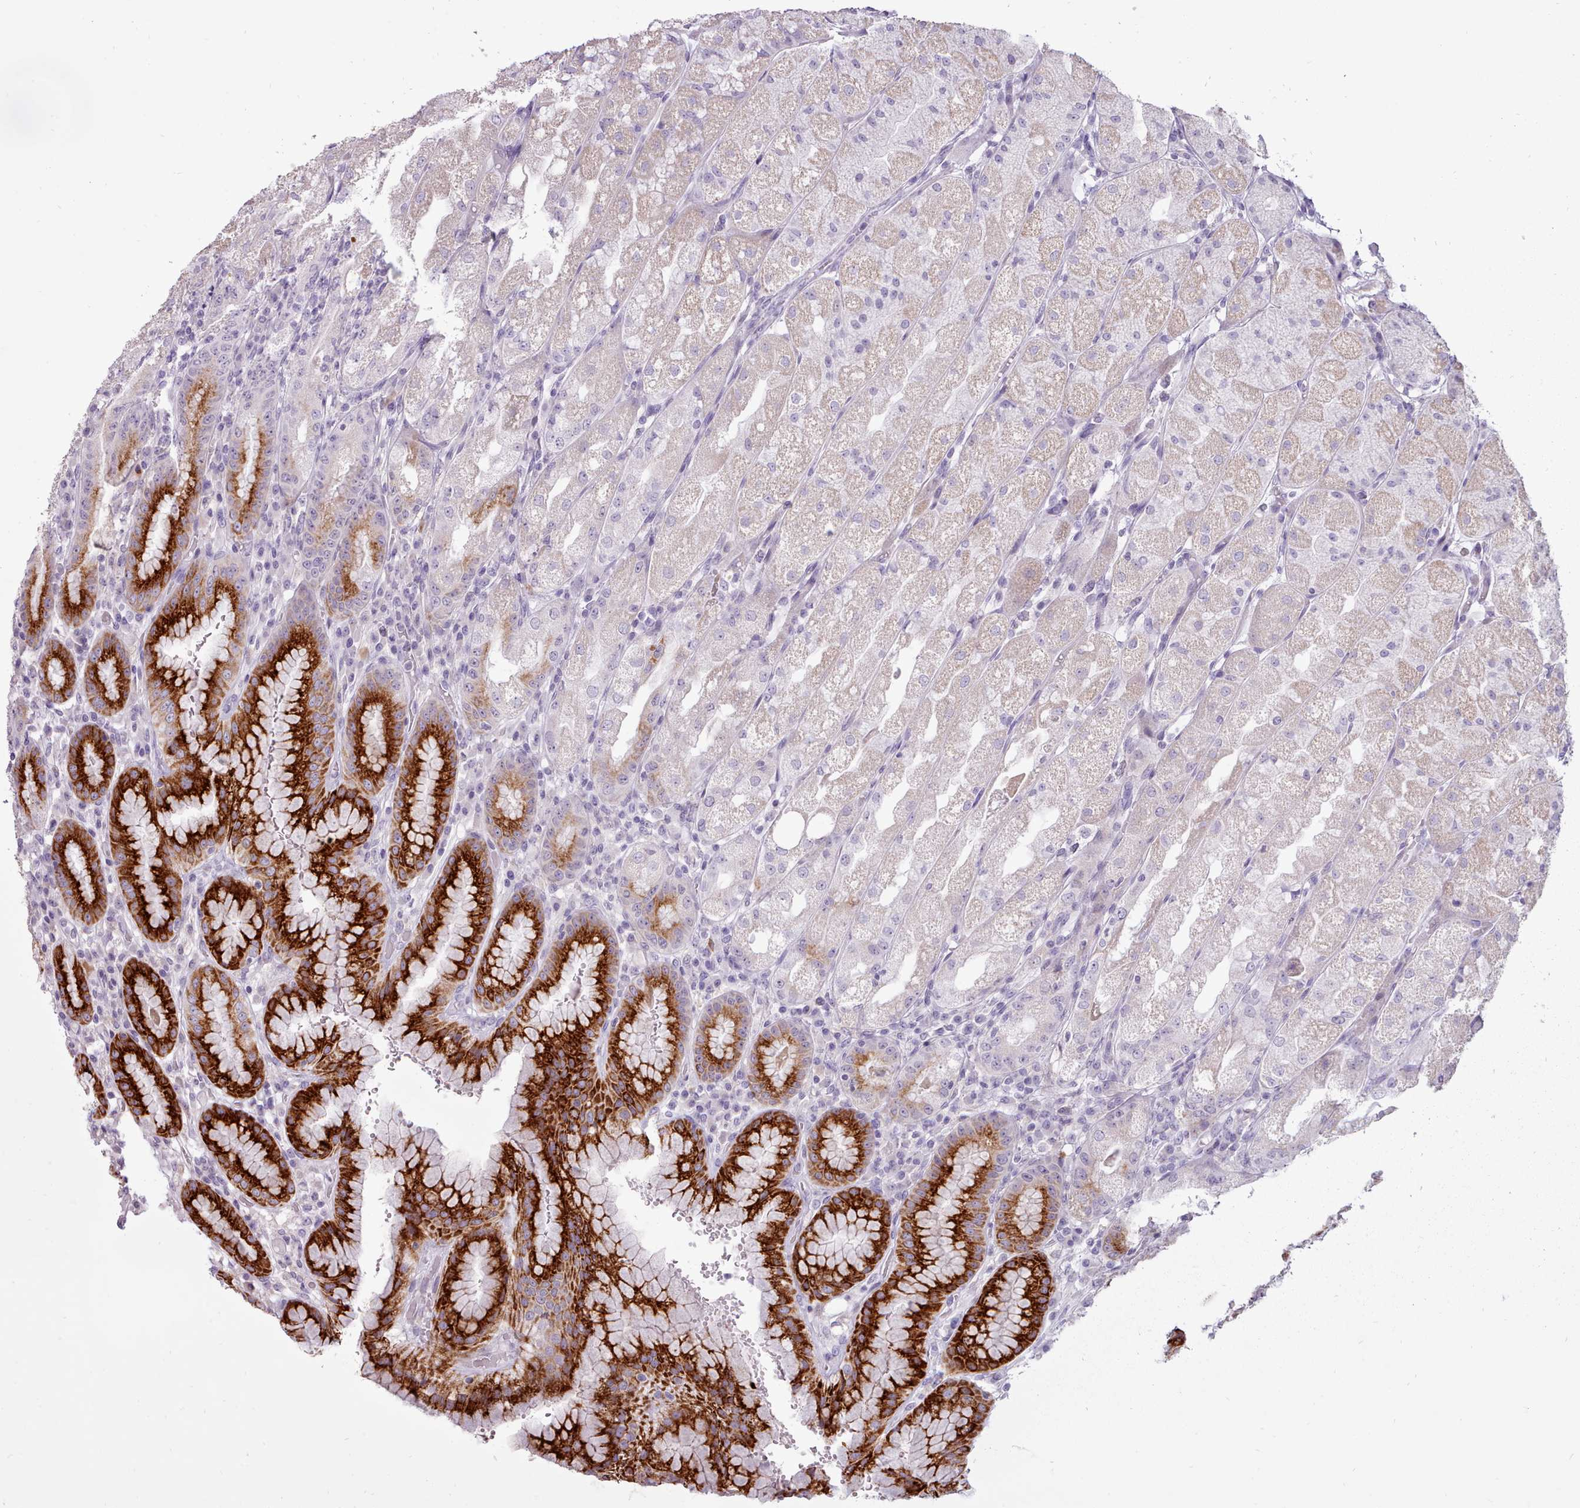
{"staining": {"intensity": "strong", "quantity": "<25%", "location": "cytoplasmic/membranous"}, "tissue": "stomach", "cell_type": "Glandular cells", "image_type": "normal", "snomed": [{"axis": "morphology", "description": "Normal tissue, NOS"}, {"axis": "topography", "description": "Stomach, upper"}], "caption": "This is a histology image of immunohistochemistry staining of normal stomach, which shows strong staining in the cytoplasmic/membranous of glandular cells.", "gene": "BDKRB2", "patient": {"sex": "male", "age": 52}}